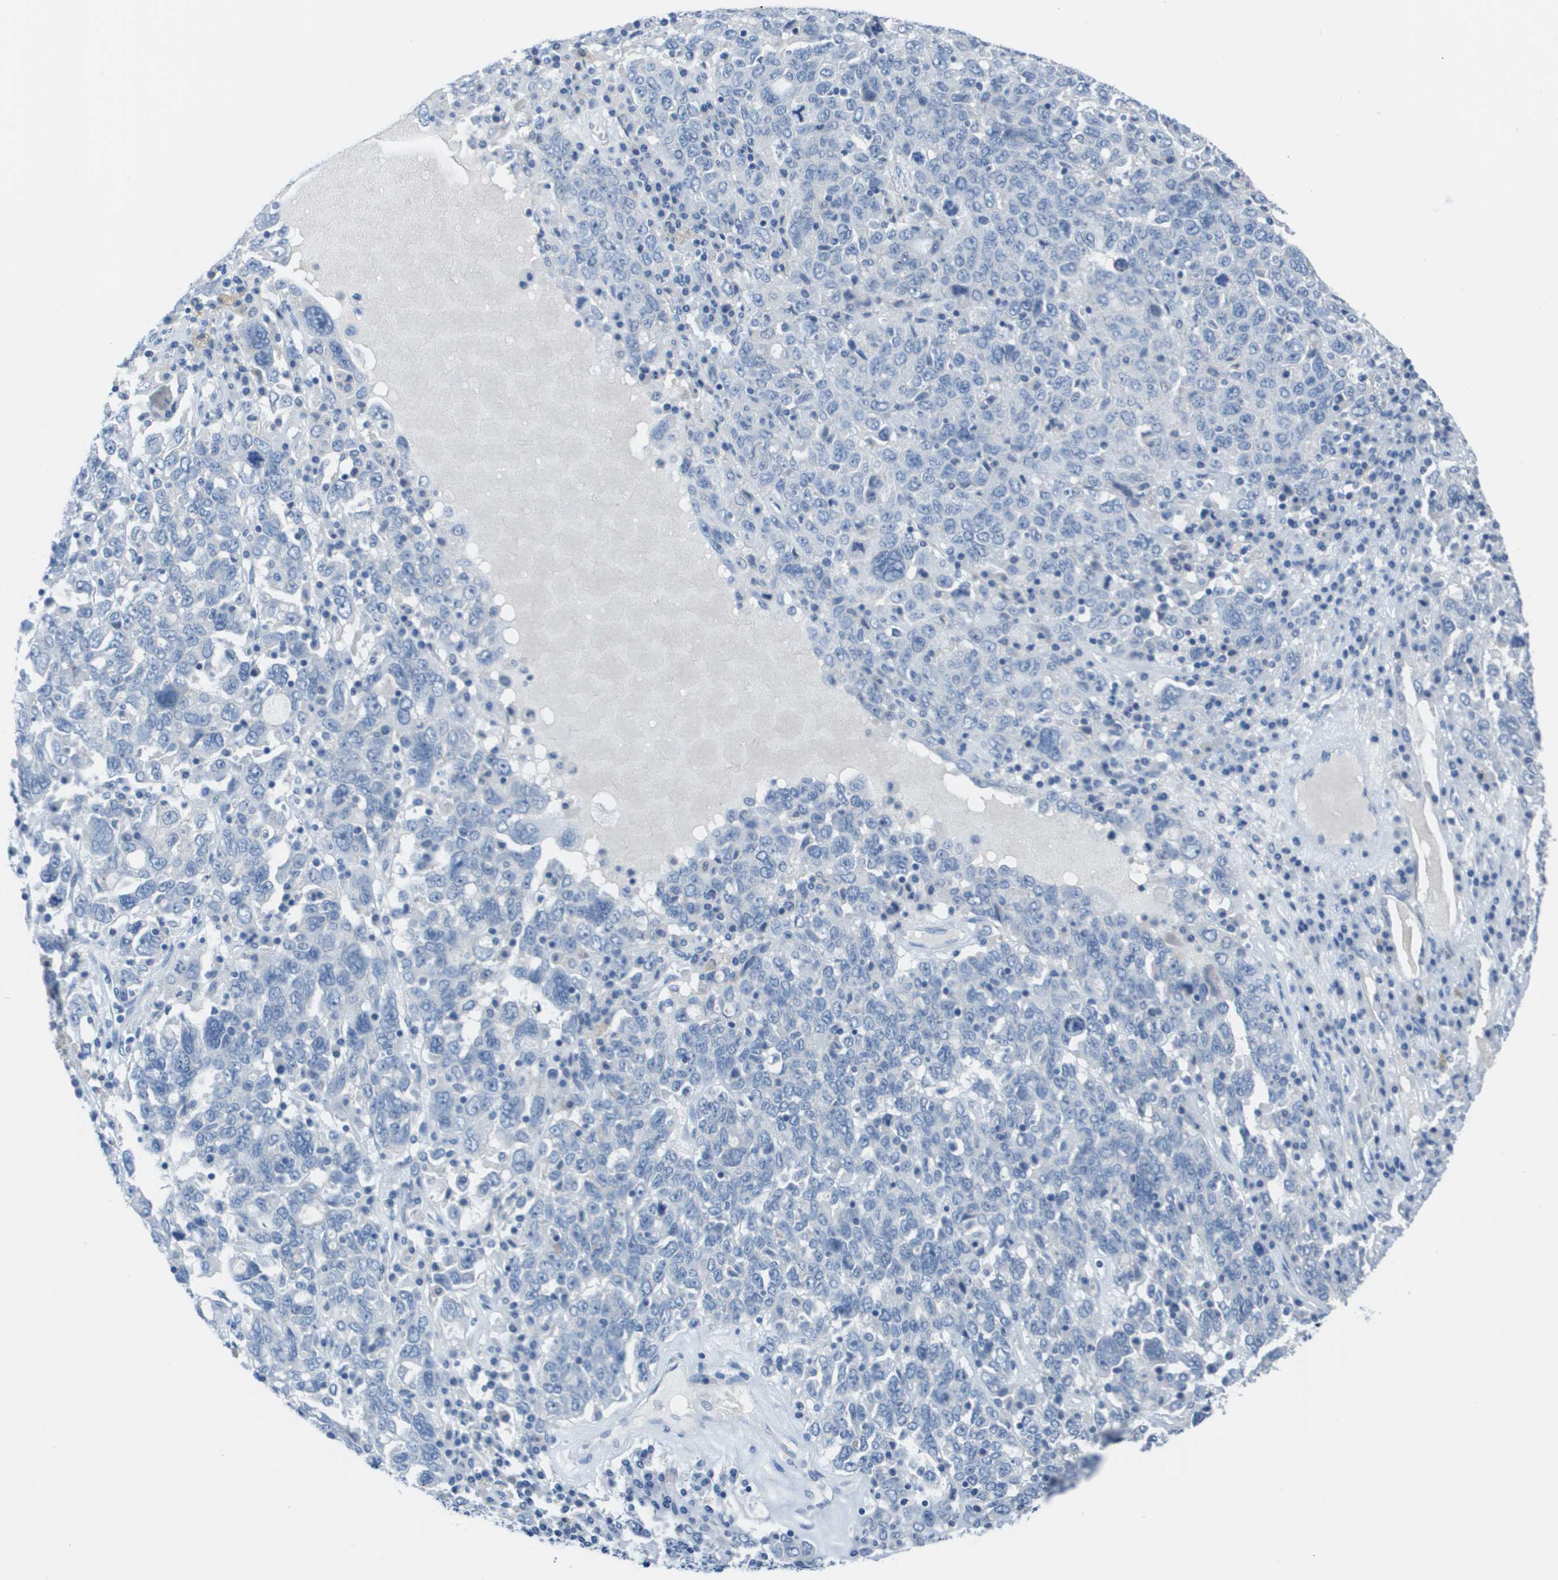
{"staining": {"intensity": "negative", "quantity": "none", "location": "none"}, "tissue": "ovarian cancer", "cell_type": "Tumor cells", "image_type": "cancer", "snomed": [{"axis": "morphology", "description": "Carcinoma, endometroid"}, {"axis": "topography", "description": "Ovary"}], "caption": "Ovarian endometroid carcinoma was stained to show a protein in brown. There is no significant expression in tumor cells. Brightfield microscopy of IHC stained with DAB (brown) and hematoxylin (blue), captured at high magnification.", "gene": "NCS1", "patient": {"sex": "female", "age": 62}}